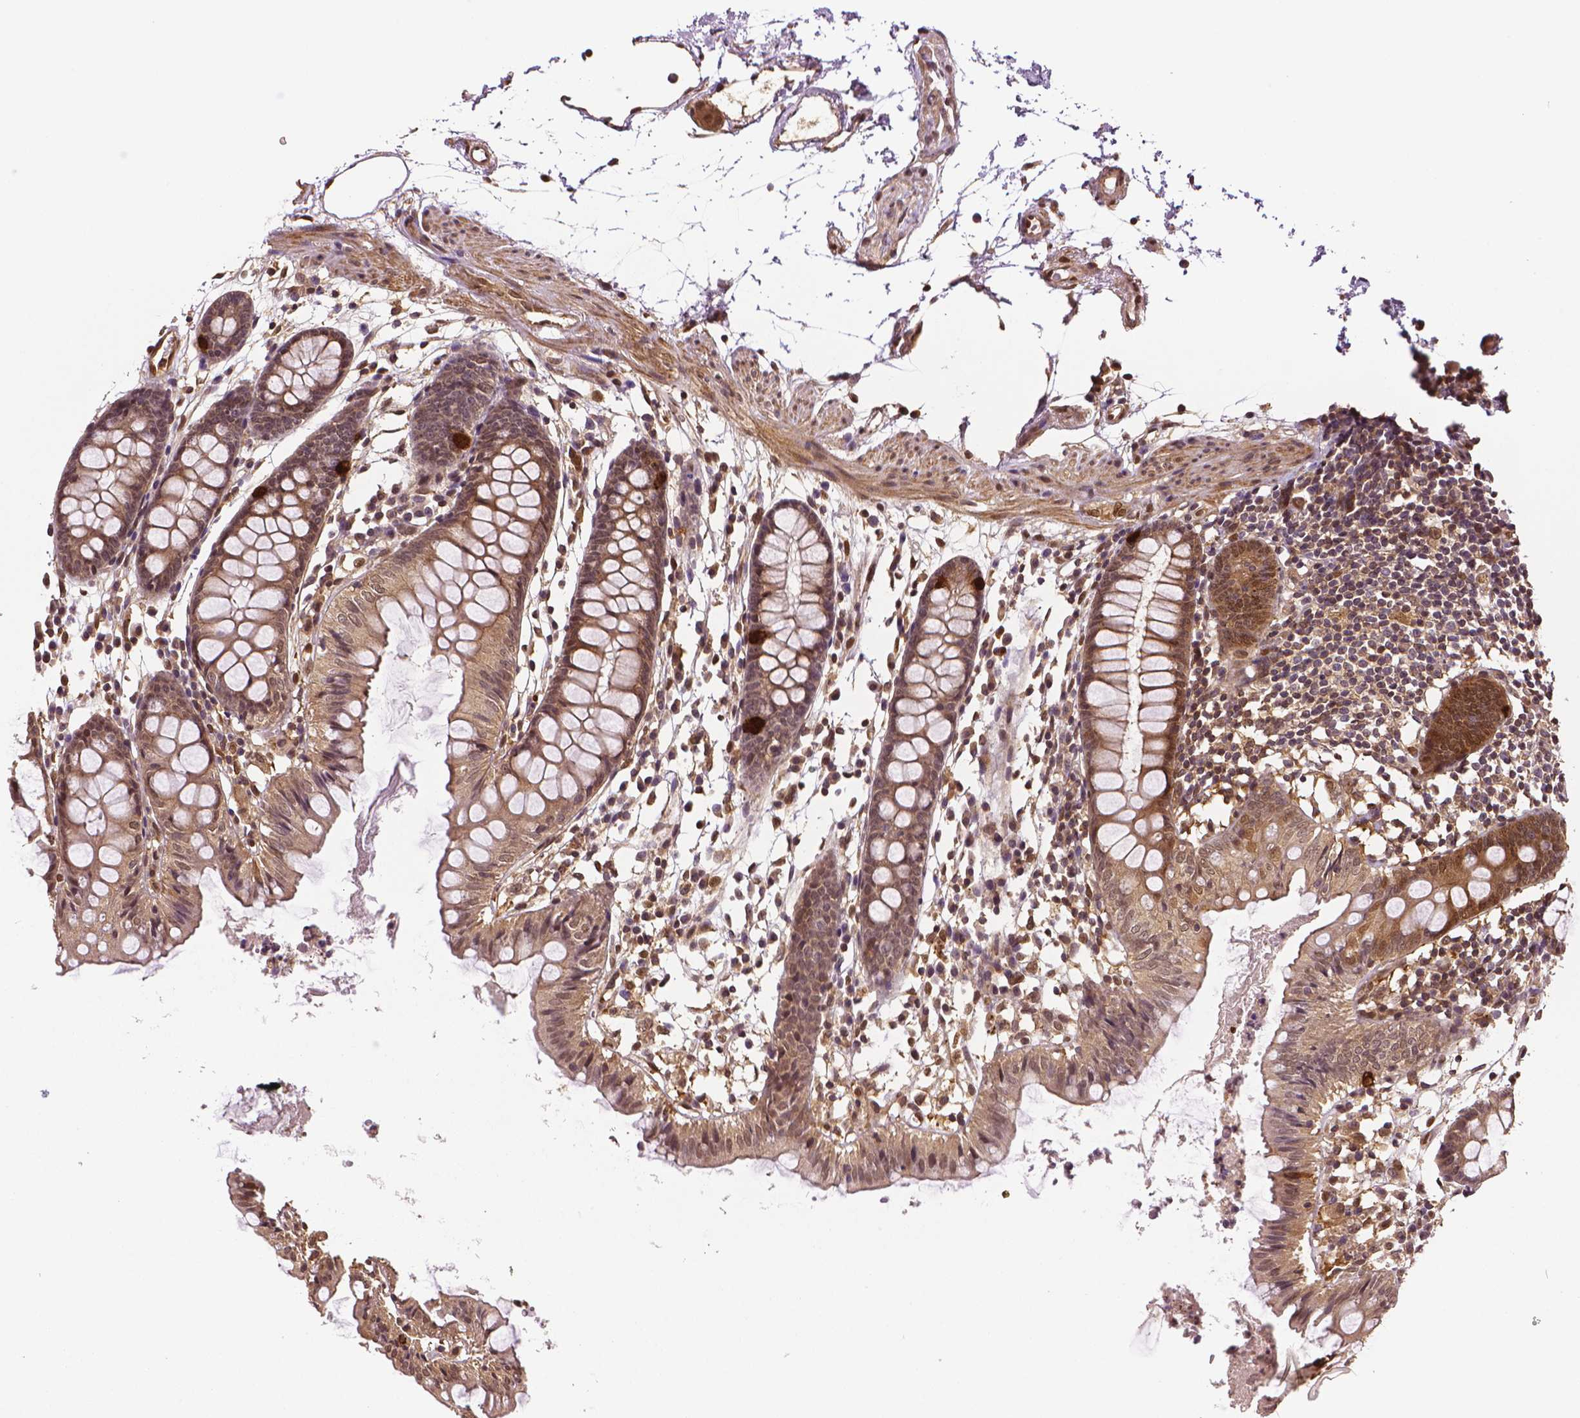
{"staining": {"intensity": "strong", "quantity": ">75%", "location": "nuclear"}, "tissue": "colon", "cell_type": "Endothelial cells", "image_type": "normal", "snomed": [{"axis": "morphology", "description": "Normal tissue, NOS"}, {"axis": "topography", "description": "Colon"}], "caption": "Benign colon reveals strong nuclear positivity in approximately >75% of endothelial cells Nuclei are stained in blue..", "gene": "STAT3", "patient": {"sex": "female", "age": 84}}